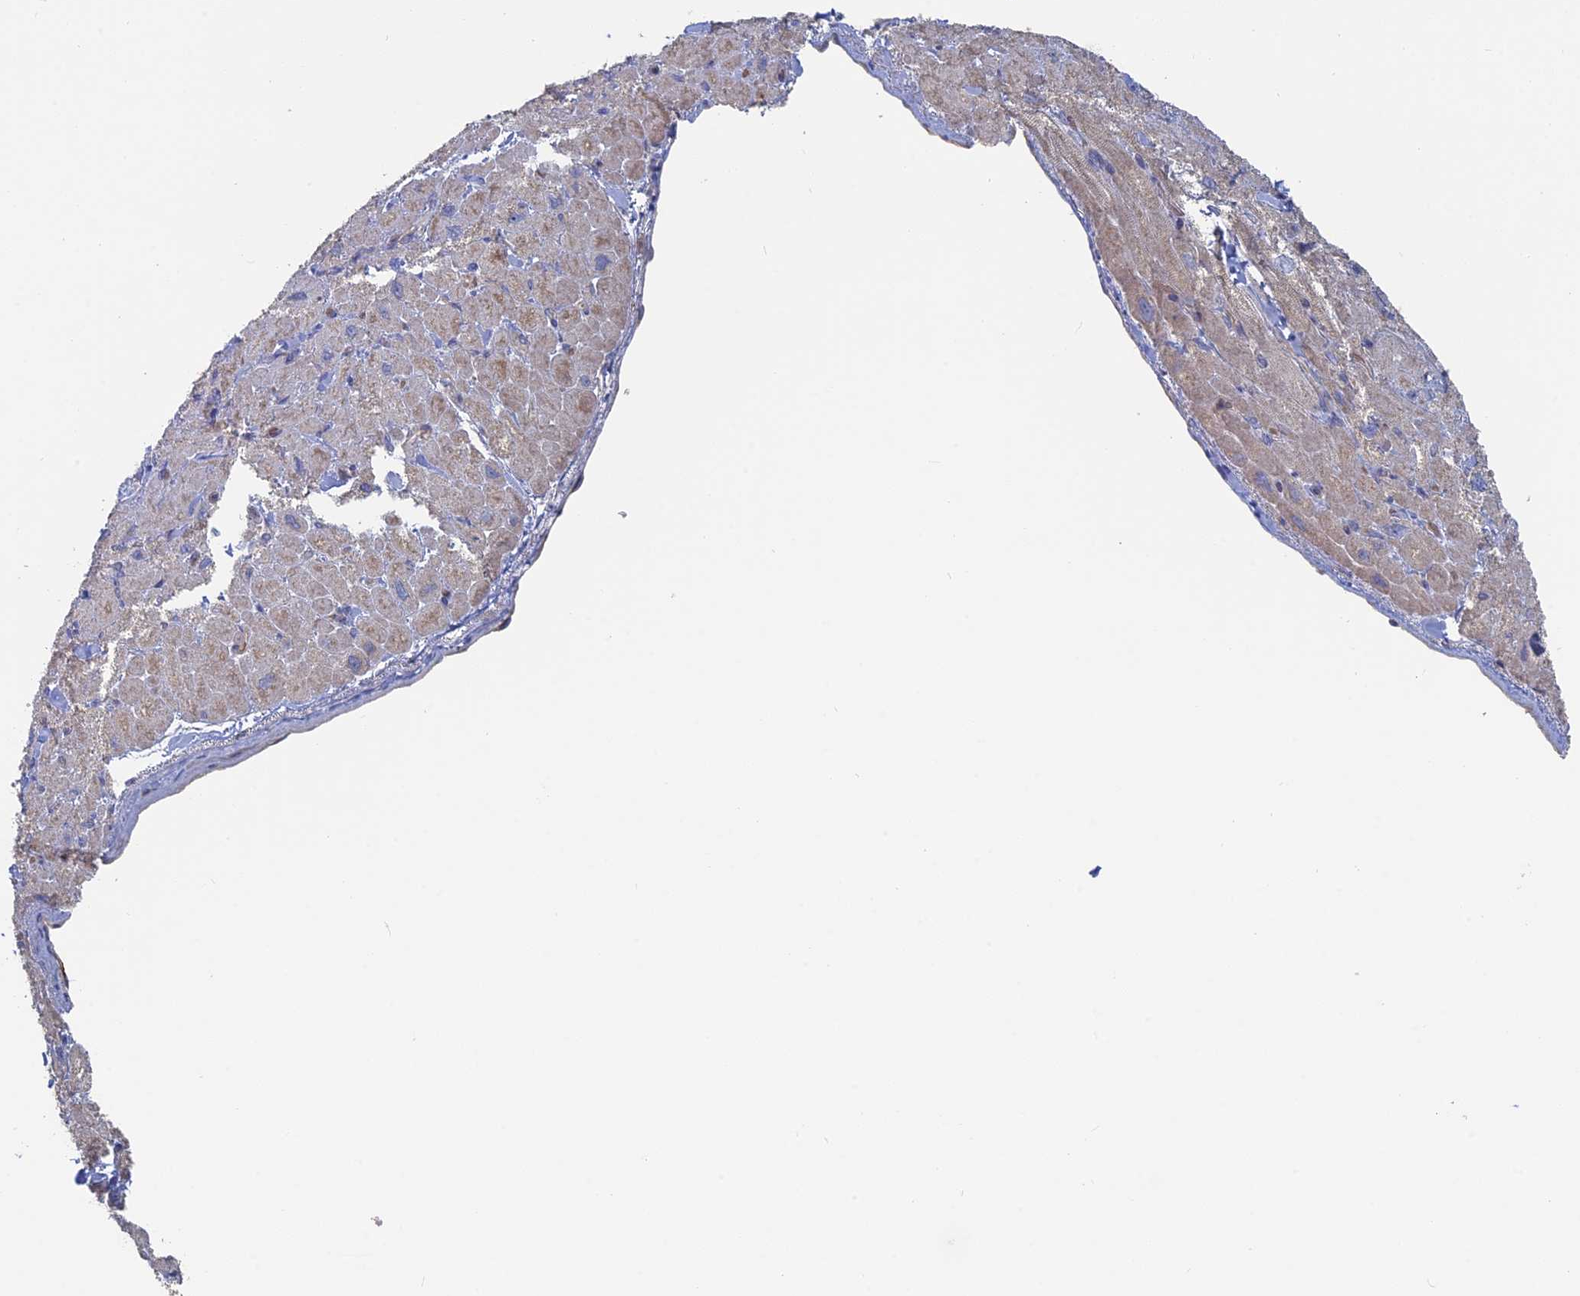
{"staining": {"intensity": "moderate", "quantity": "25%-75%", "location": "cytoplasmic/membranous"}, "tissue": "heart muscle", "cell_type": "Cardiomyocytes", "image_type": "normal", "snomed": [{"axis": "morphology", "description": "Normal tissue, NOS"}, {"axis": "topography", "description": "Heart"}], "caption": "Immunohistochemical staining of benign human heart muscle demonstrates 25%-75% levels of moderate cytoplasmic/membranous protein expression in about 25%-75% of cardiomyocytes.", "gene": "TBC1D30", "patient": {"sex": "male", "age": 65}}